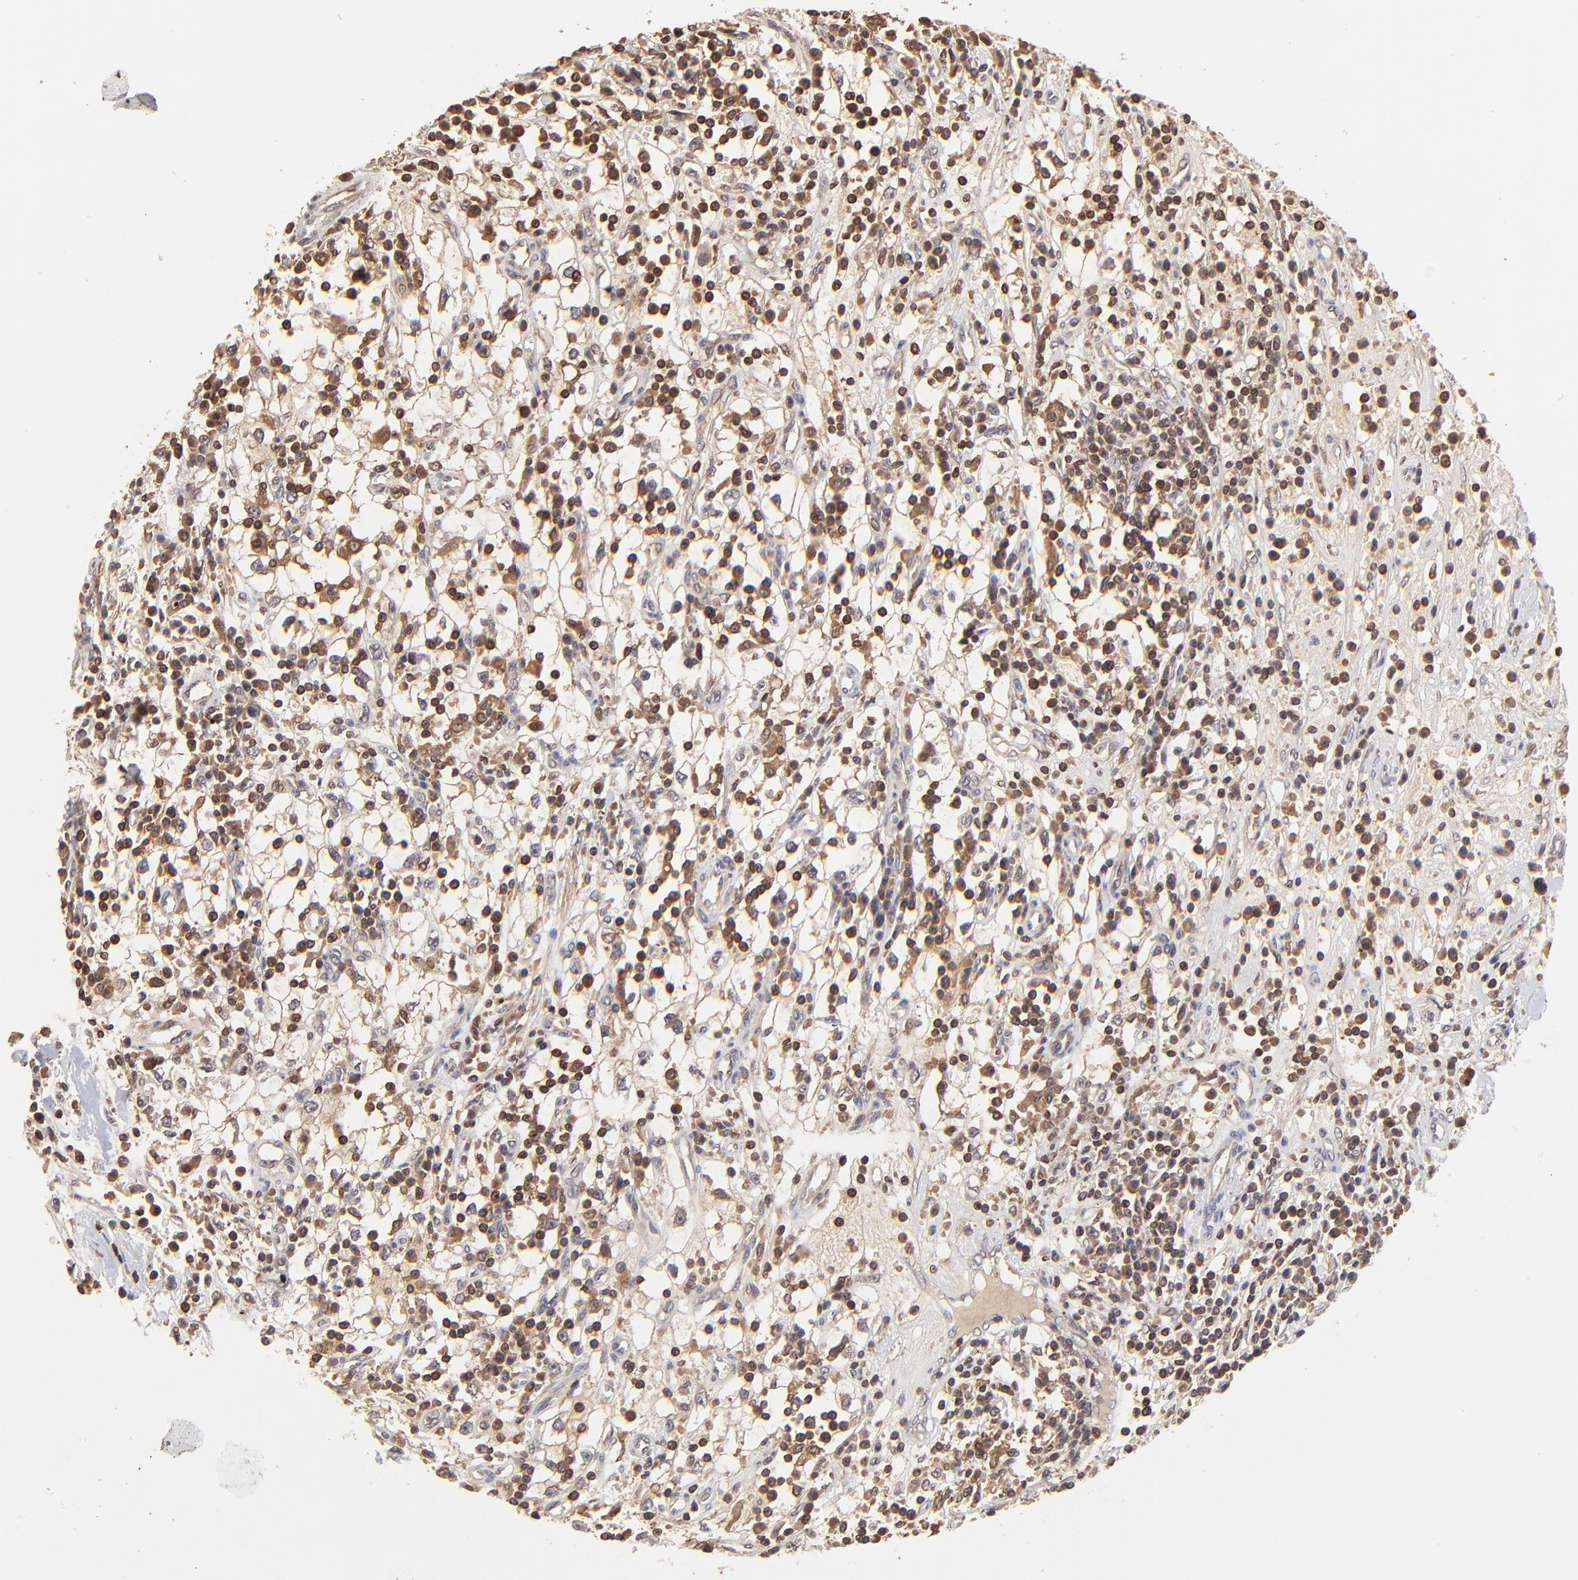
{"staining": {"intensity": "moderate", "quantity": ">75%", "location": "cytoplasmic/membranous,nuclear"}, "tissue": "renal cancer", "cell_type": "Tumor cells", "image_type": "cancer", "snomed": [{"axis": "morphology", "description": "Adenocarcinoma, NOS"}, {"axis": "topography", "description": "Kidney"}], "caption": "IHC of adenocarcinoma (renal) demonstrates medium levels of moderate cytoplasmic/membranous and nuclear staining in about >75% of tumor cells.", "gene": "STON2", "patient": {"sex": "male", "age": 82}}